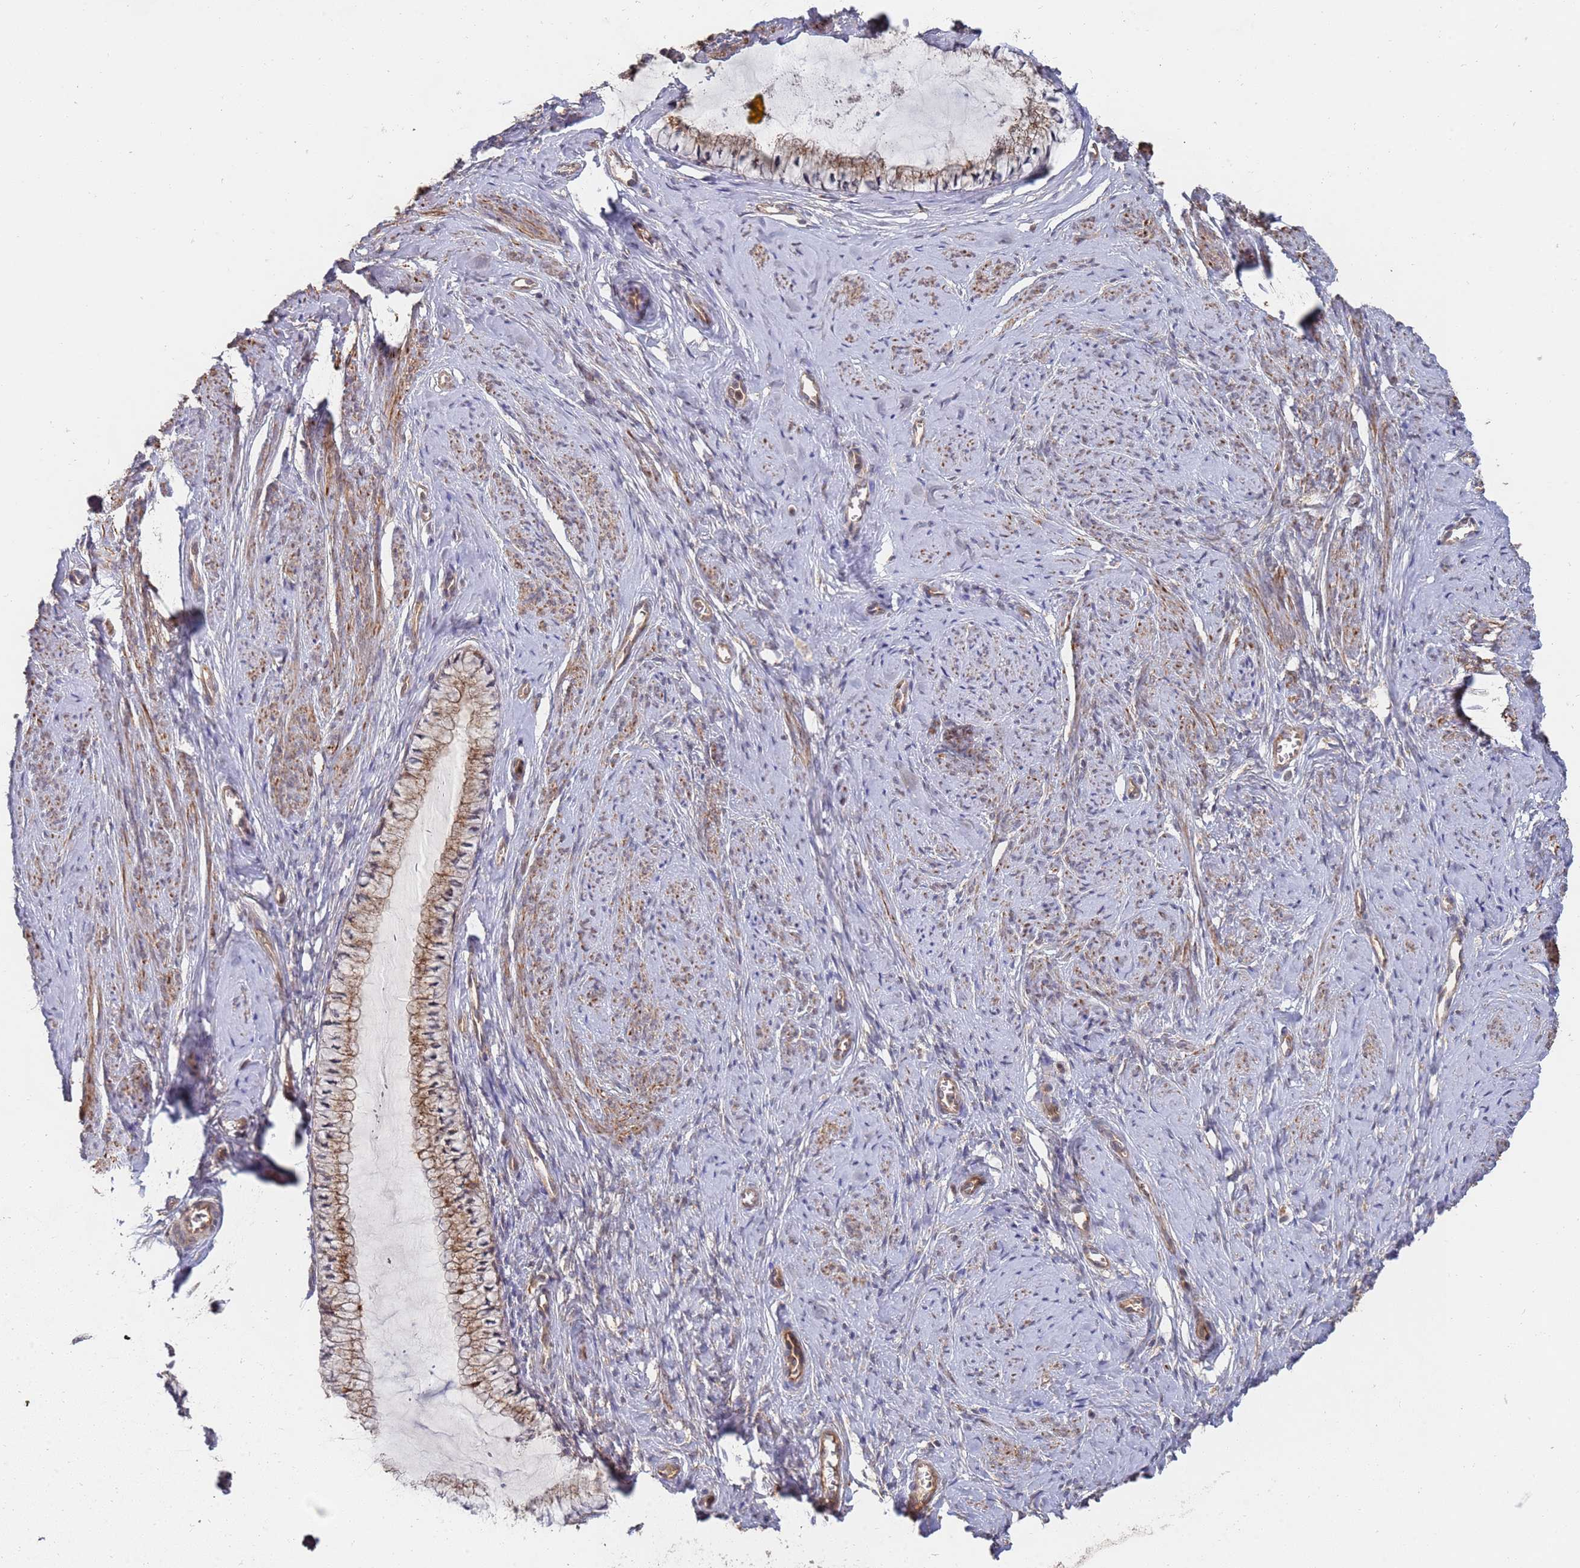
{"staining": {"intensity": "moderate", "quantity": ">75%", "location": "cytoplasmic/membranous"}, "tissue": "cervix", "cell_type": "Glandular cells", "image_type": "normal", "snomed": [{"axis": "morphology", "description": "Normal tissue, NOS"}, {"axis": "topography", "description": "Cervix"}], "caption": "Immunohistochemical staining of normal human cervix reveals >75% levels of moderate cytoplasmic/membranous protein positivity in about >75% of glandular cells.", "gene": "ABCB6", "patient": {"sex": "female", "age": 42}}